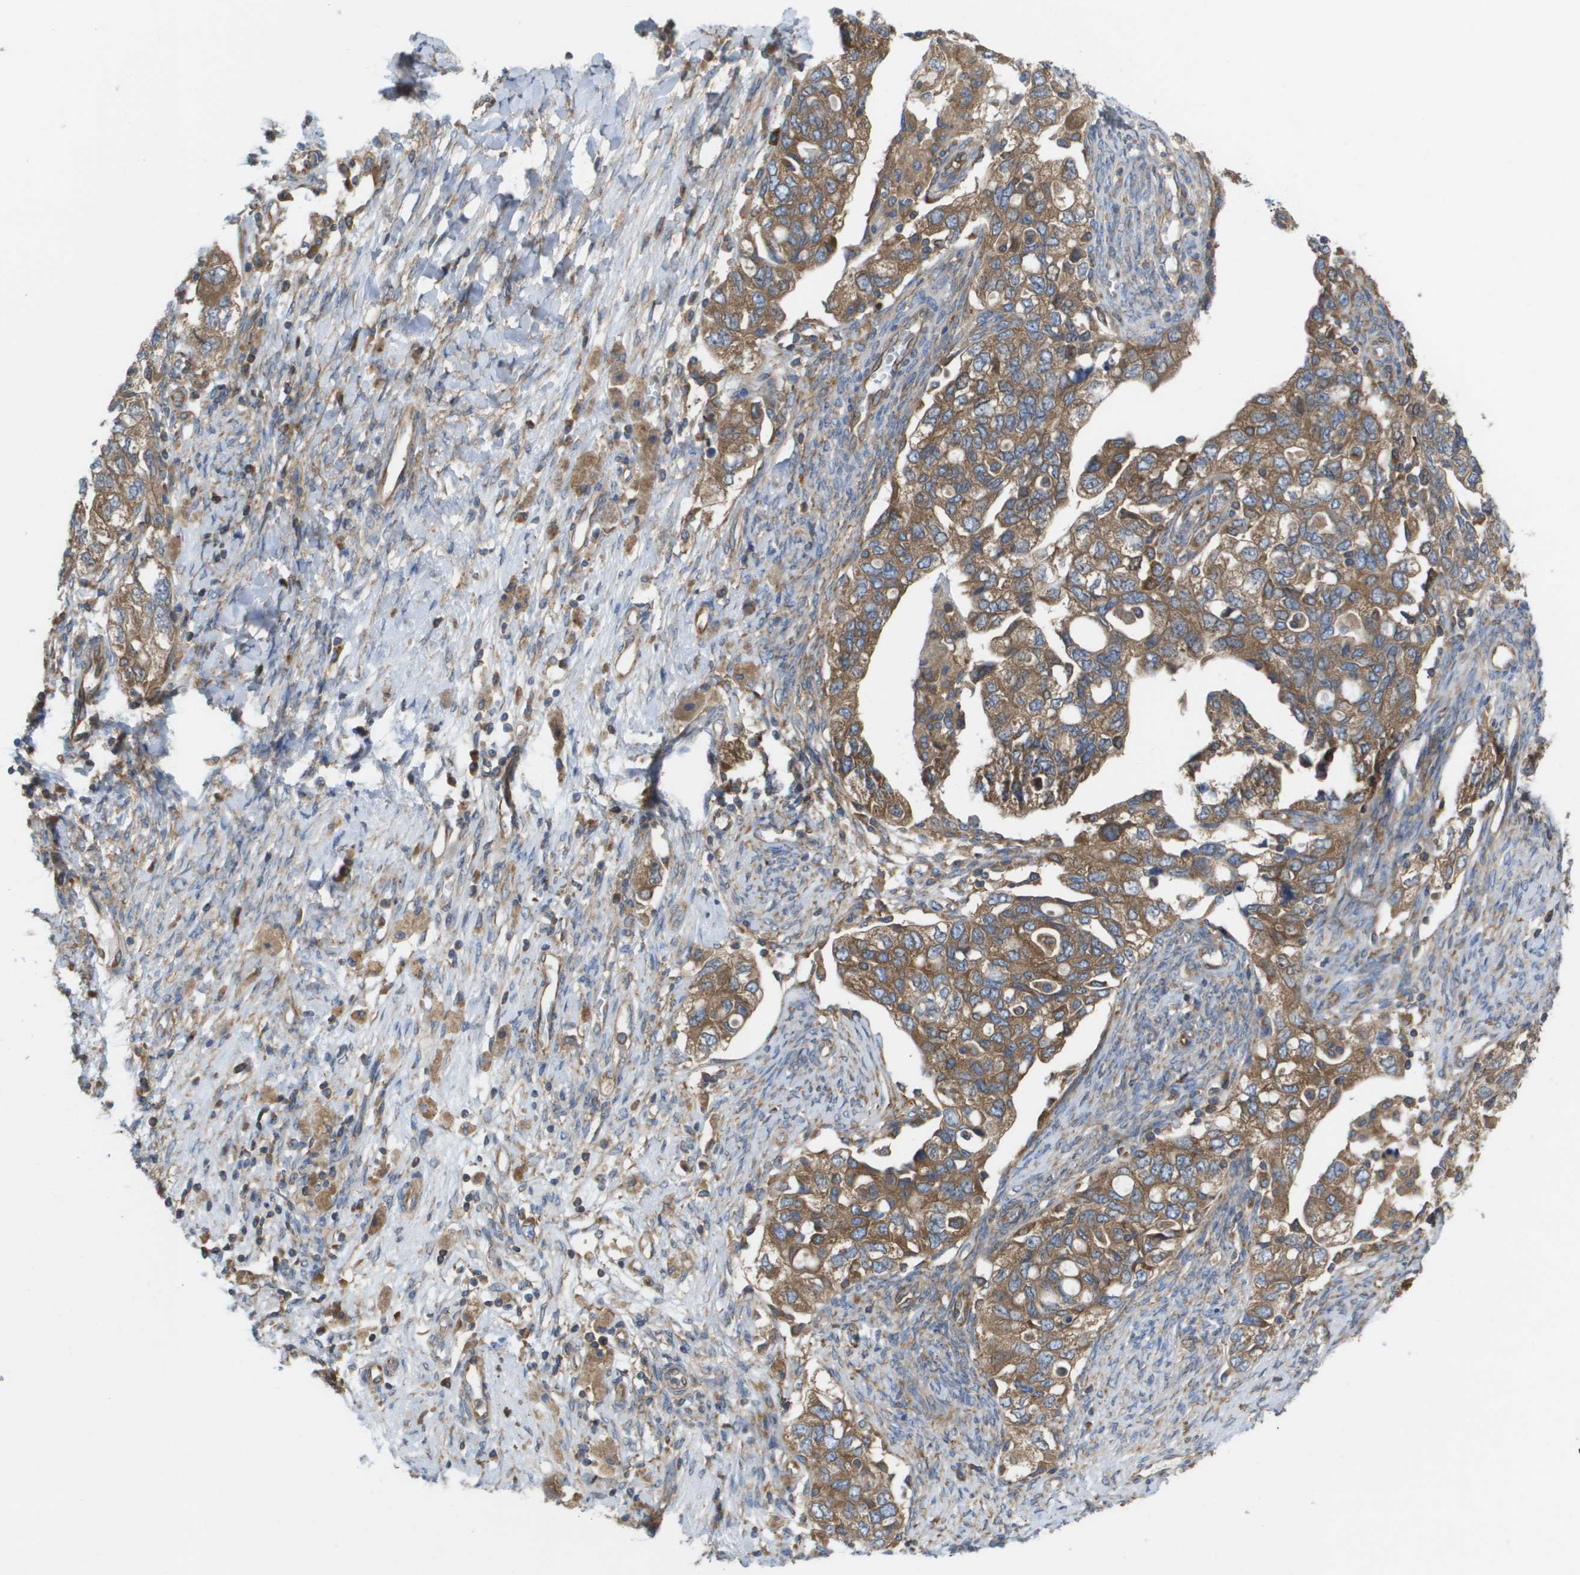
{"staining": {"intensity": "moderate", "quantity": ">75%", "location": "cytoplasmic/membranous"}, "tissue": "ovarian cancer", "cell_type": "Tumor cells", "image_type": "cancer", "snomed": [{"axis": "morphology", "description": "Carcinoma, NOS"}, {"axis": "morphology", "description": "Cystadenocarcinoma, serous, NOS"}, {"axis": "topography", "description": "Ovary"}], "caption": "Ovarian carcinoma stained with a protein marker shows moderate staining in tumor cells.", "gene": "EIF4G2", "patient": {"sex": "female", "age": 69}}